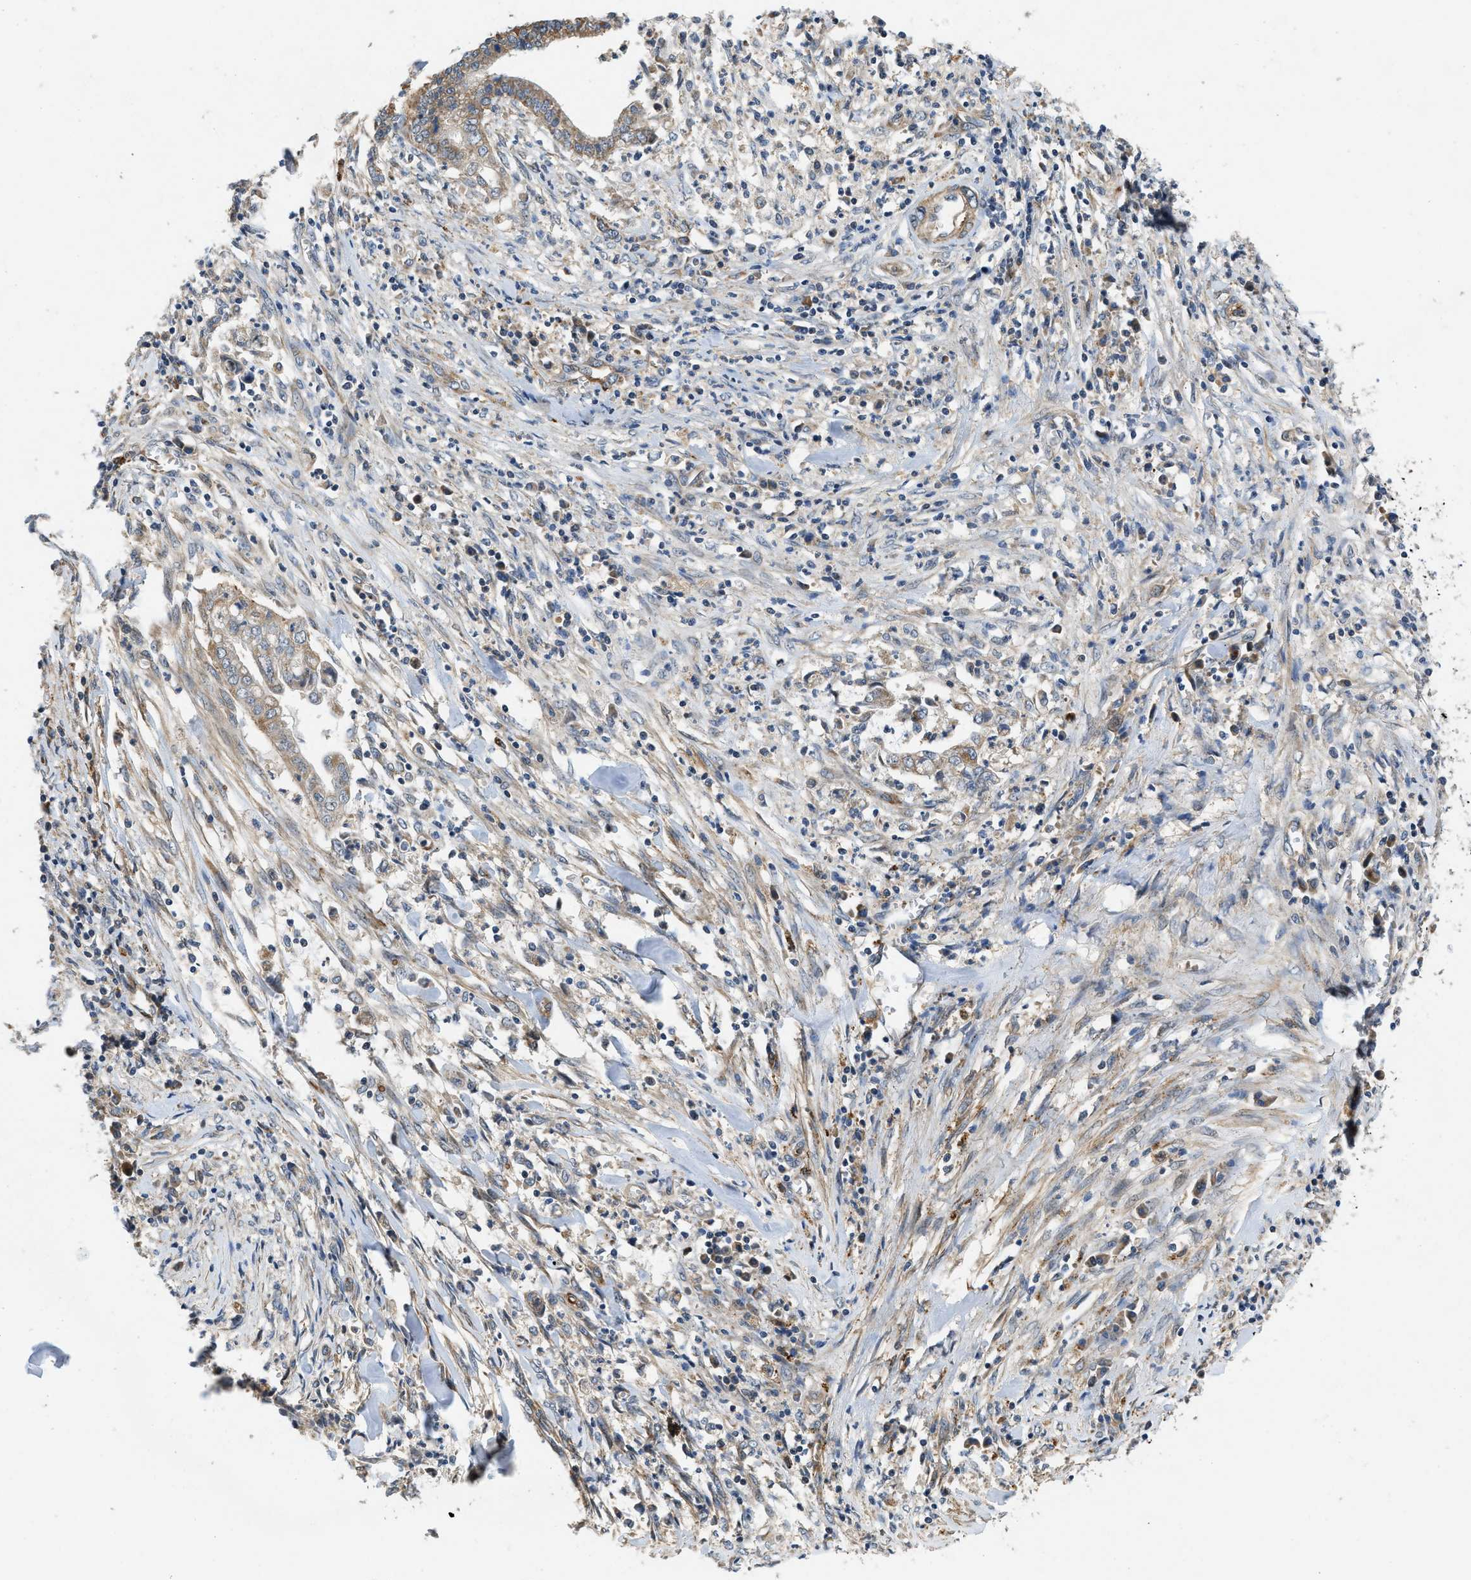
{"staining": {"intensity": "moderate", "quantity": ">75%", "location": "cytoplasmic/membranous"}, "tissue": "cervical cancer", "cell_type": "Tumor cells", "image_type": "cancer", "snomed": [{"axis": "morphology", "description": "Adenocarcinoma, NOS"}, {"axis": "topography", "description": "Cervix"}], "caption": "Moderate cytoplasmic/membranous staining for a protein is identified in approximately >75% of tumor cells of cervical adenocarcinoma using immunohistochemistry.", "gene": "ZNF599", "patient": {"sex": "female", "age": 44}}